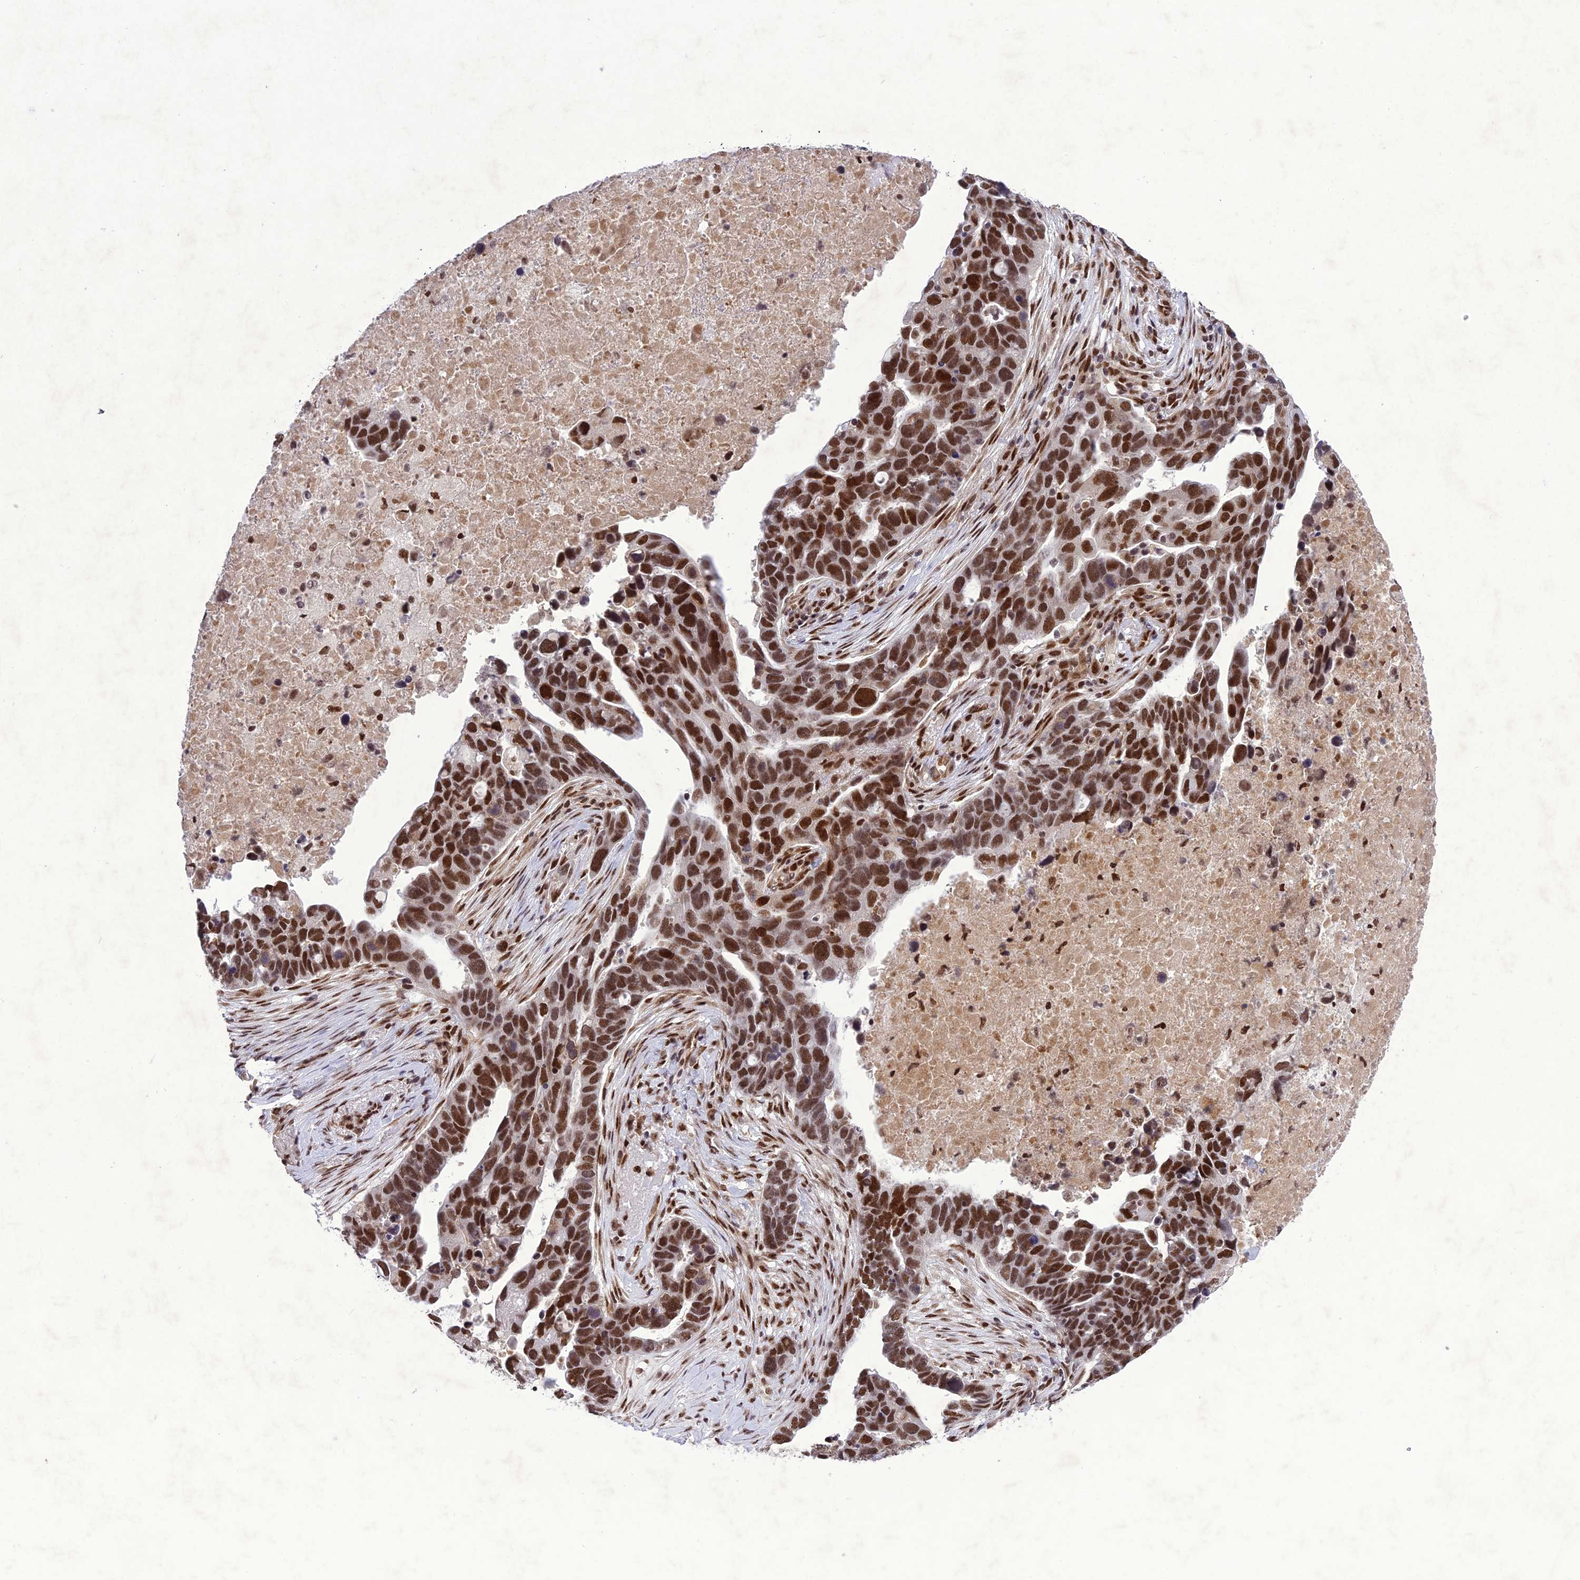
{"staining": {"intensity": "strong", "quantity": ">75%", "location": "nuclear"}, "tissue": "ovarian cancer", "cell_type": "Tumor cells", "image_type": "cancer", "snomed": [{"axis": "morphology", "description": "Cystadenocarcinoma, serous, NOS"}, {"axis": "topography", "description": "Ovary"}], "caption": "Human ovarian serous cystadenocarcinoma stained for a protein (brown) demonstrates strong nuclear positive expression in about >75% of tumor cells.", "gene": "DDX1", "patient": {"sex": "female", "age": 54}}